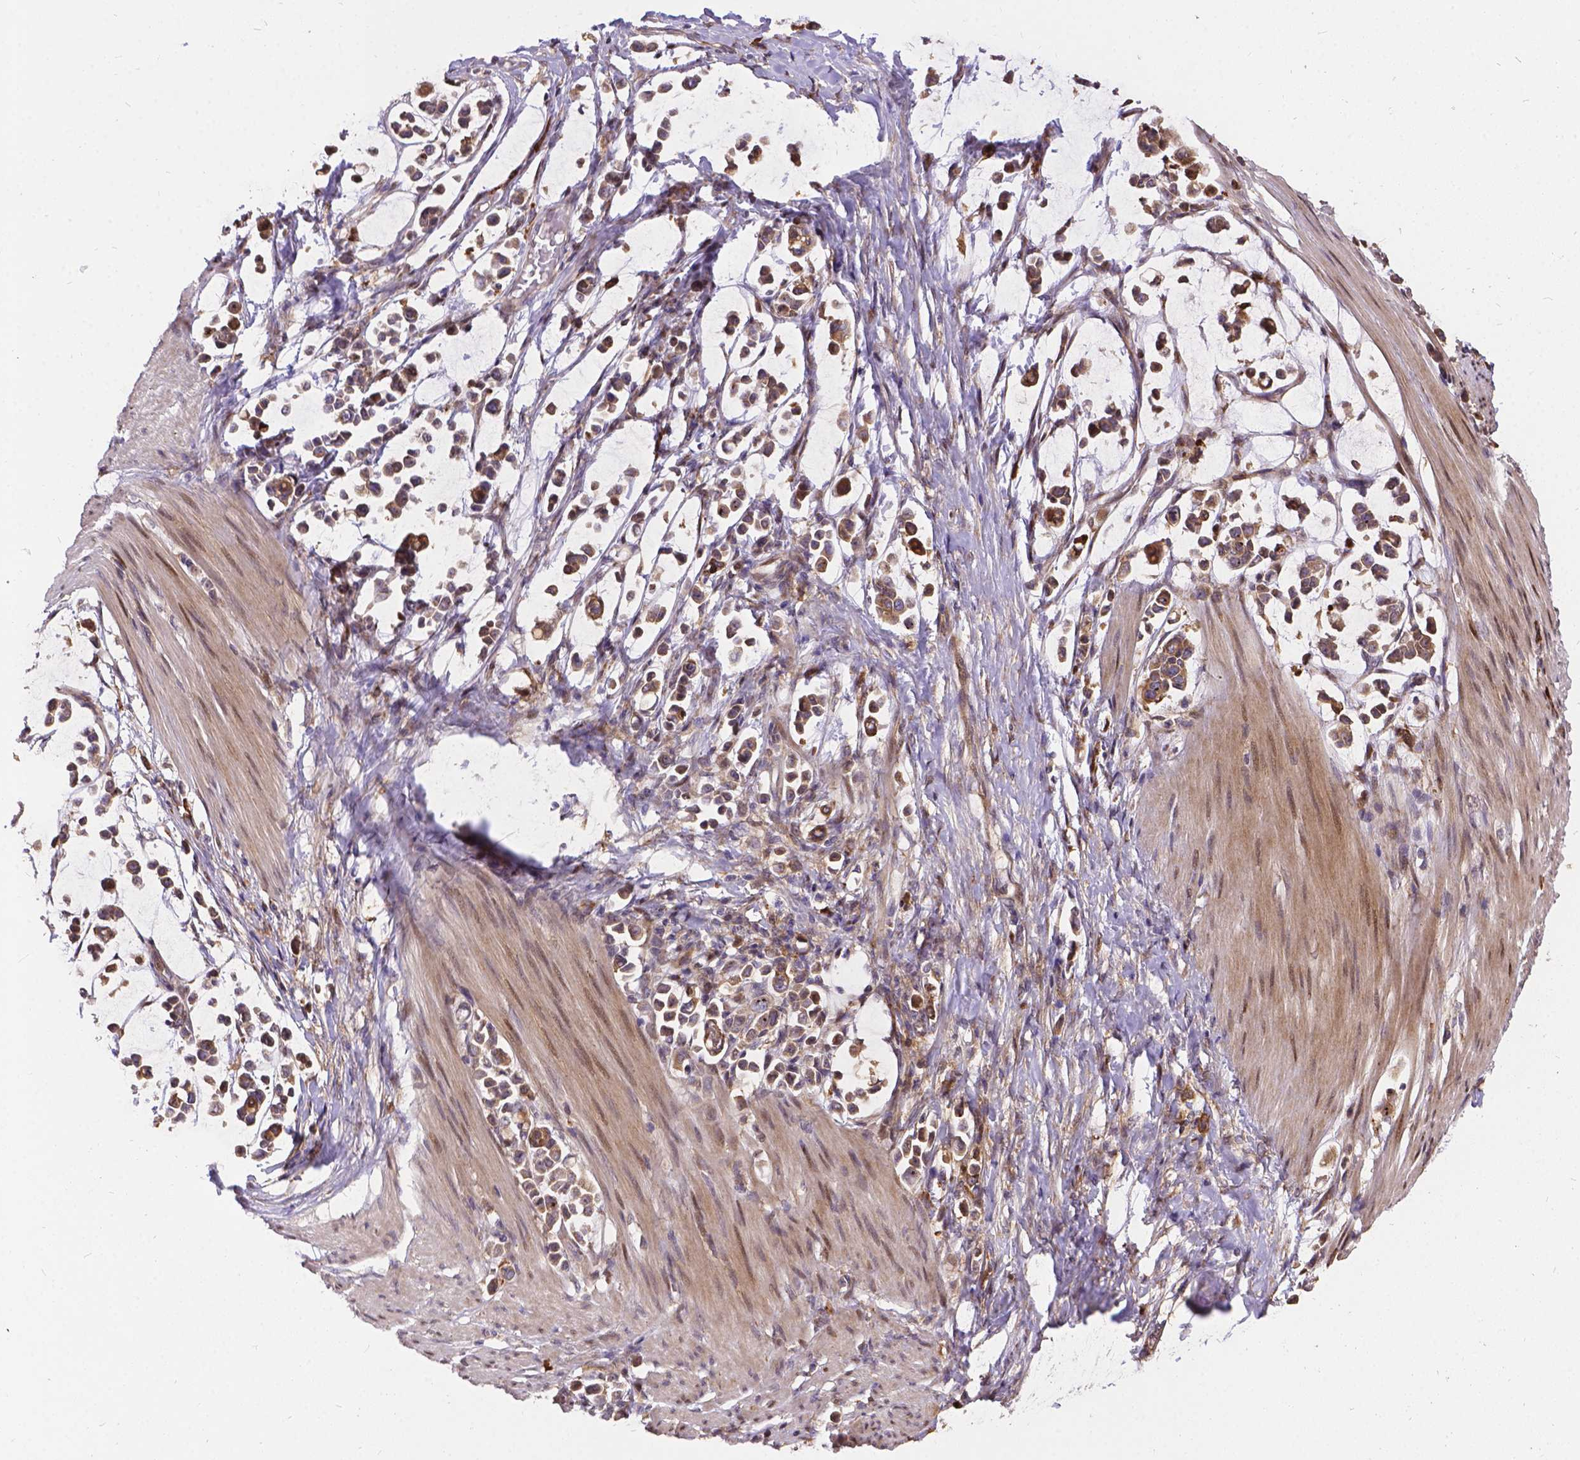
{"staining": {"intensity": "moderate", "quantity": ">75%", "location": "cytoplasmic/membranous"}, "tissue": "stomach cancer", "cell_type": "Tumor cells", "image_type": "cancer", "snomed": [{"axis": "morphology", "description": "Adenocarcinoma, NOS"}, {"axis": "topography", "description": "Stomach"}], "caption": "Immunohistochemistry photomicrograph of adenocarcinoma (stomach) stained for a protein (brown), which exhibits medium levels of moderate cytoplasmic/membranous positivity in about >75% of tumor cells.", "gene": "DENND6A", "patient": {"sex": "male", "age": 82}}